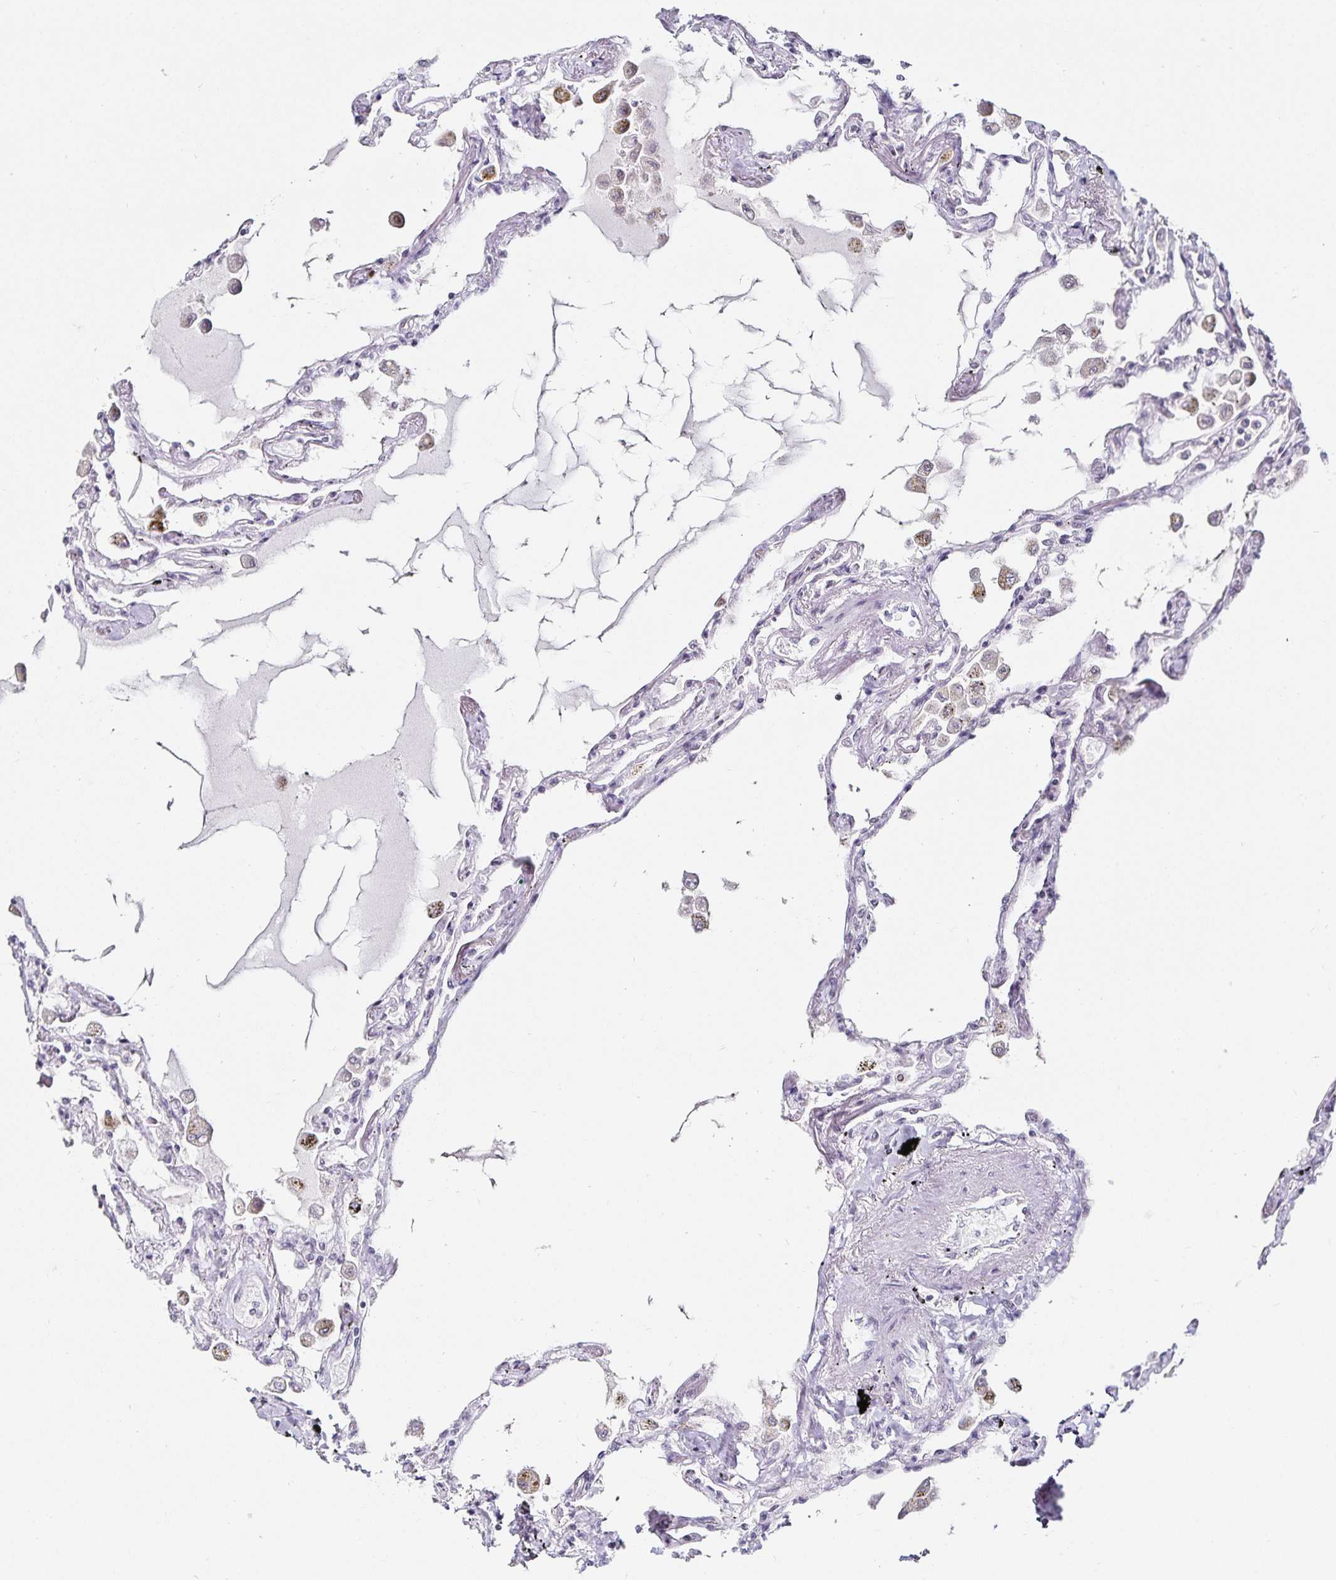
{"staining": {"intensity": "strong", "quantity": "<25%", "location": "nuclear"}, "tissue": "lung", "cell_type": "Alveolar cells", "image_type": "normal", "snomed": [{"axis": "morphology", "description": "Normal tissue, NOS"}, {"axis": "morphology", "description": "Adenocarcinoma, NOS"}, {"axis": "topography", "description": "Cartilage tissue"}, {"axis": "topography", "description": "Lung"}], "caption": "Unremarkable lung exhibits strong nuclear positivity in approximately <25% of alveolar cells, visualized by immunohistochemistry.", "gene": "ANLN", "patient": {"sex": "female", "age": 67}}